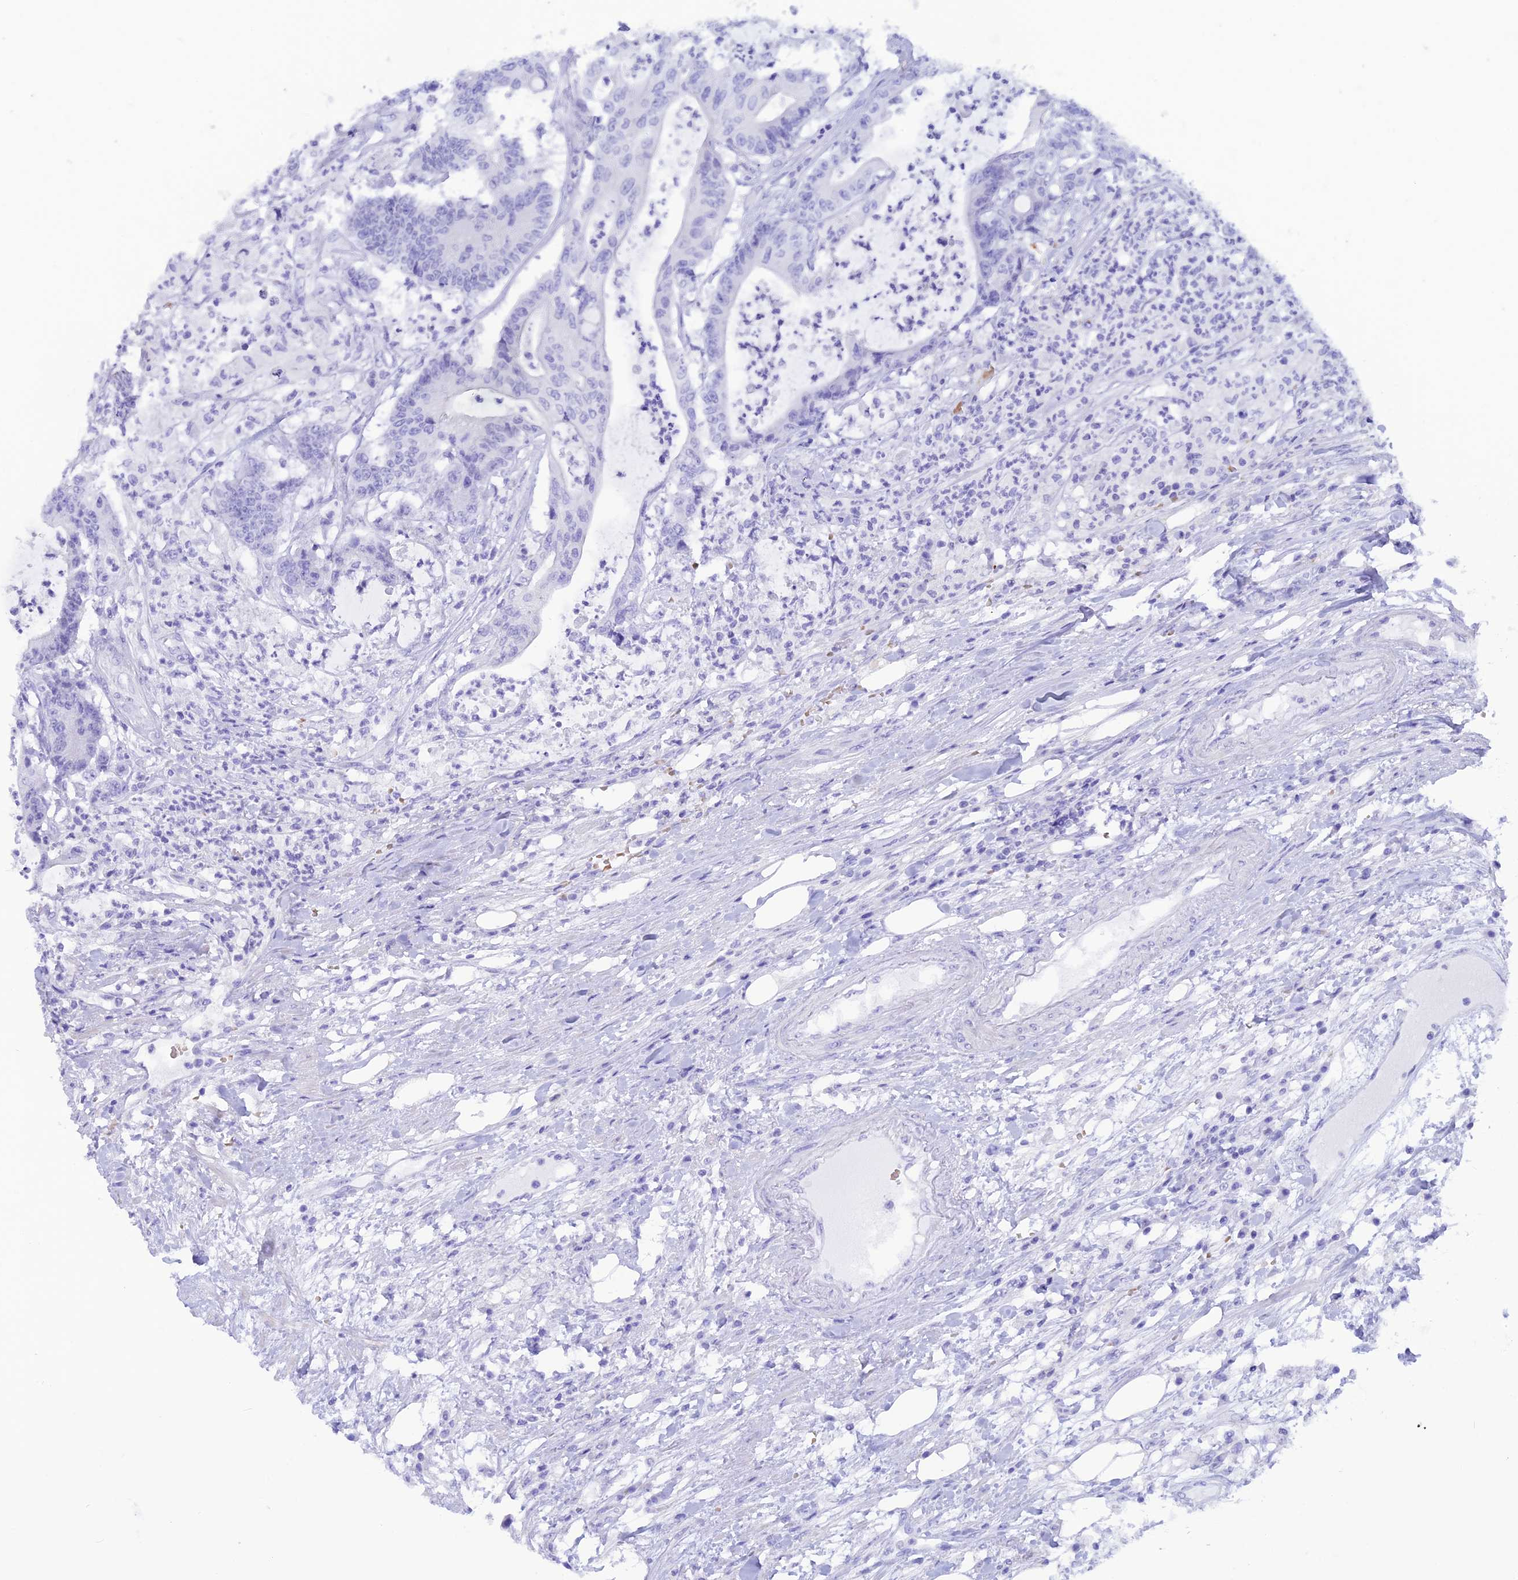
{"staining": {"intensity": "negative", "quantity": "none", "location": "none"}, "tissue": "colorectal cancer", "cell_type": "Tumor cells", "image_type": "cancer", "snomed": [{"axis": "morphology", "description": "Adenocarcinoma, NOS"}, {"axis": "topography", "description": "Colon"}], "caption": "Human colorectal cancer (adenocarcinoma) stained for a protein using immunohistochemistry (IHC) reveals no expression in tumor cells.", "gene": "GLYATL1", "patient": {"sex": "female", "age": 84}}